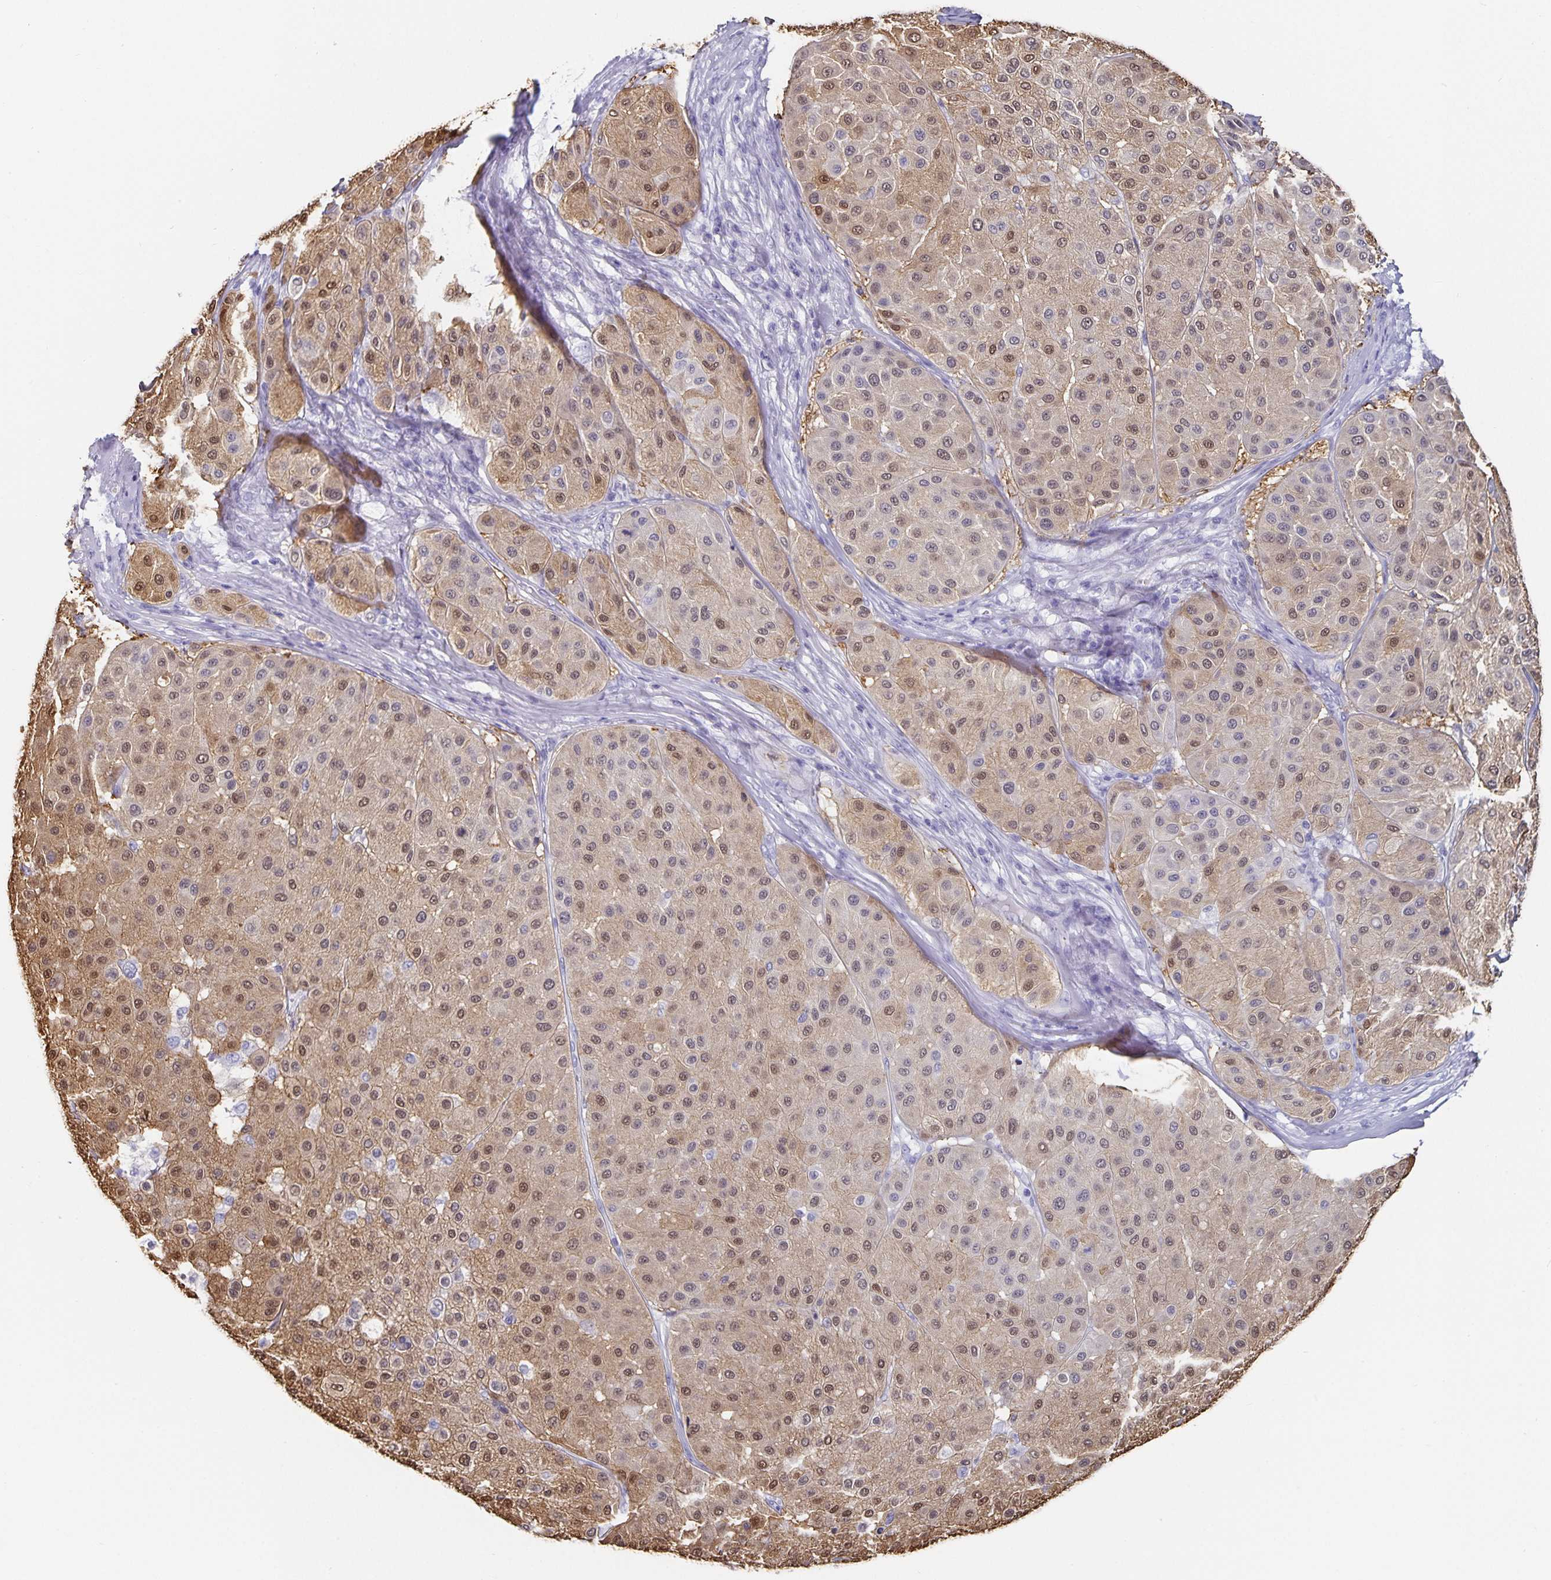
{"staining": {"intensity": "moderate", "quantity": ">75%", "location": "cytoplasmic/membranous,nuclear"}, "tissue": "melanoma", "cell_type": "Tumor cells", "image_type": "cancer", "snomed": [{"axis": "morphology", "description": "Malignant melanoma, Metastatic site"}, {"axis": "topography", "description": "Smooth muscle"}], "caption": "Approximately >75% of tumor cells in human melanoma show moderate cytoplasmic/membranous and nuclear protein staining as visualized by brown immunohistochemical staining.", "gene": "CHGA", "patient": {"sex": "male", "age": 41}}